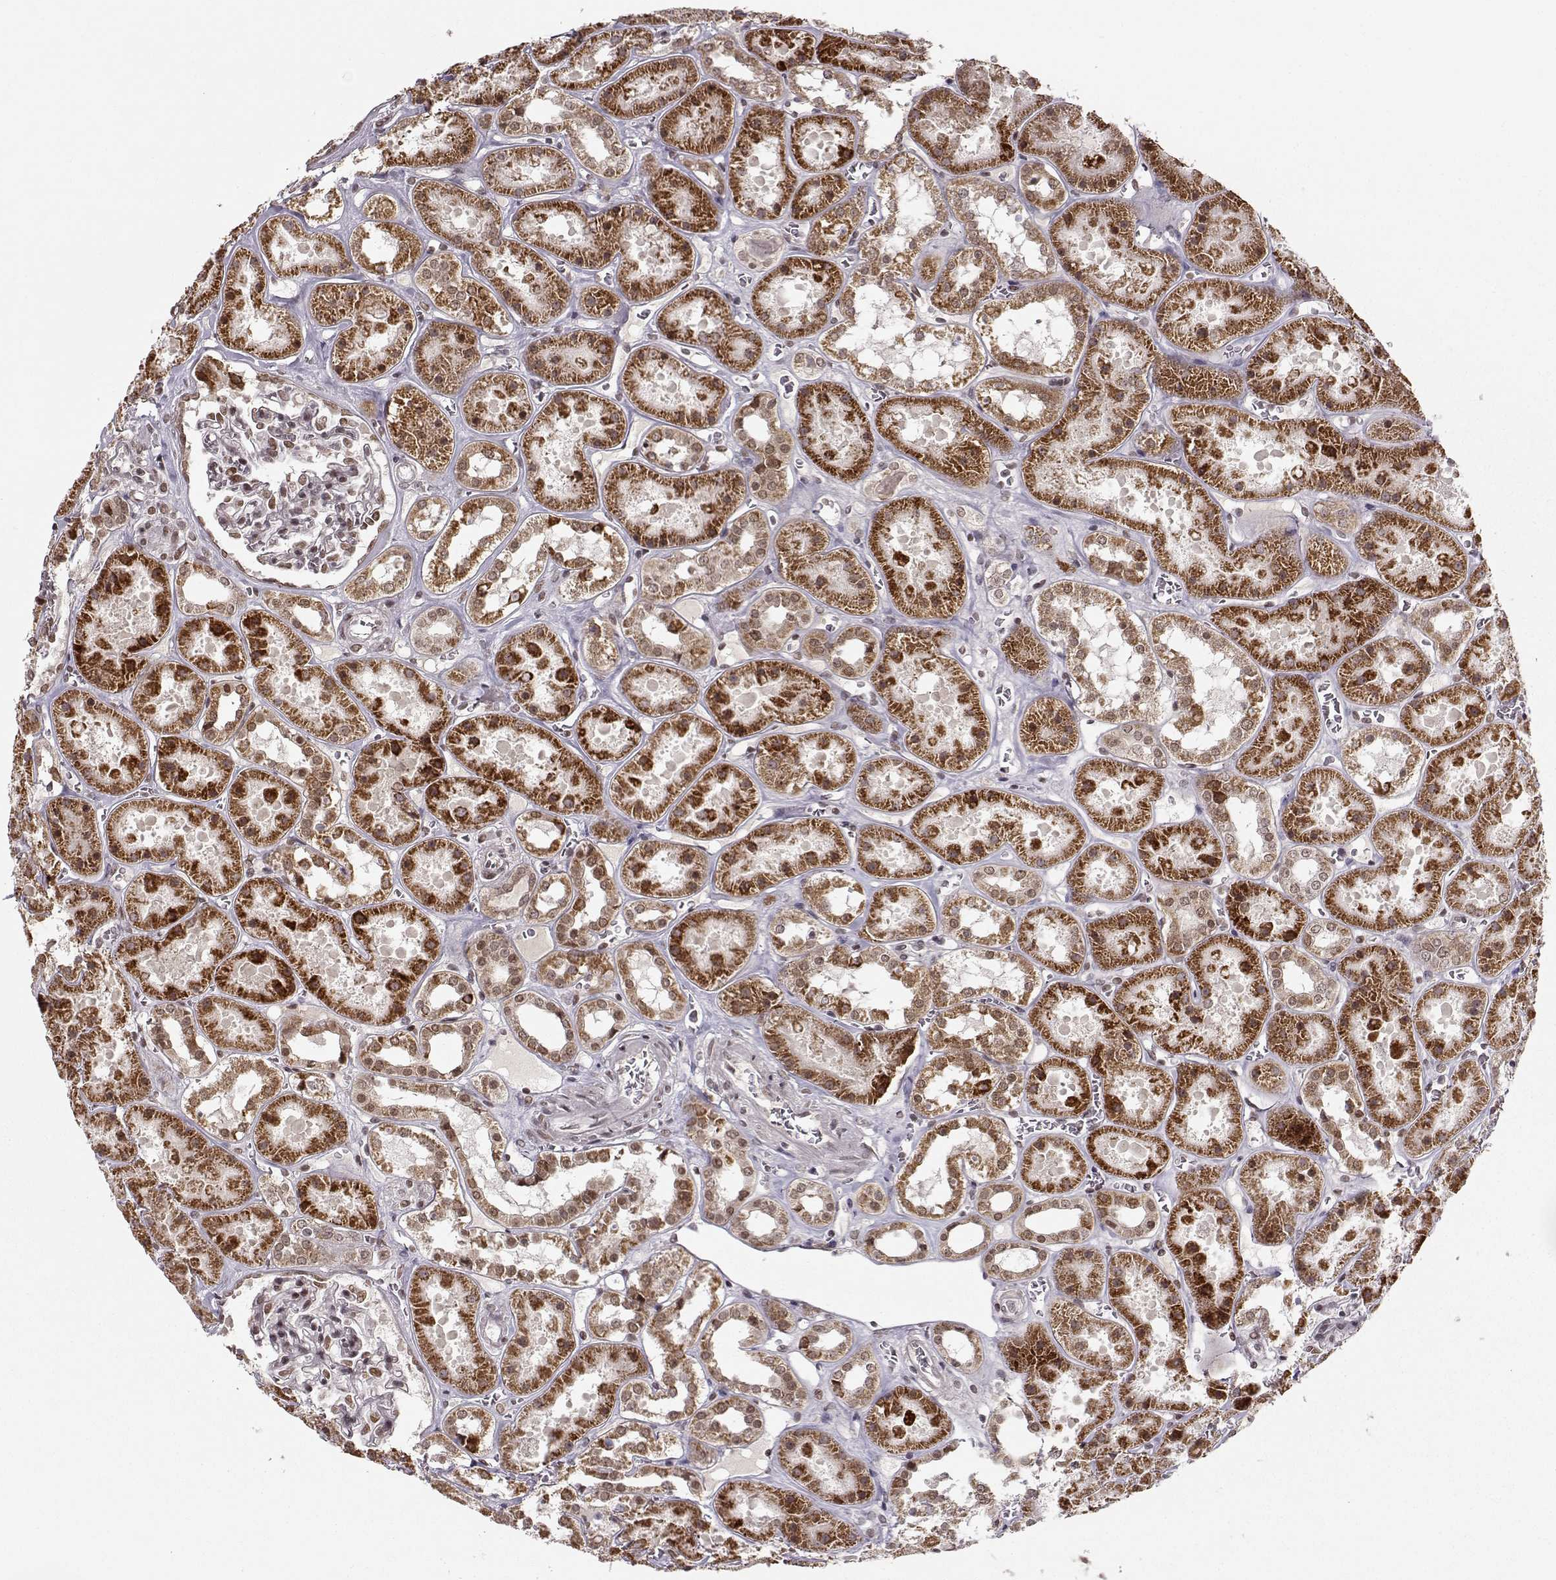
{"staining": {"intensity": "moderate", "quantity": "<25%", "location": "nuclear"}, "tissue": "kidney", "cell_type": "Cells in glomeruli", "image_type": "normal", "snomed": [{"axis": "morphology", "description": "Normal tissue, NOS"}, {"axis": "topography", "description": "Kidney"}], "caption": "Immunohistochemical staining of unremarkable kidney displays moderate nuclear protein staining in about <25% of cells in glomeruli. (IHC, brightfield microscopy, high magnification).", "gene": "RAI1", "patient": {"sex": "female", "age": 41}}